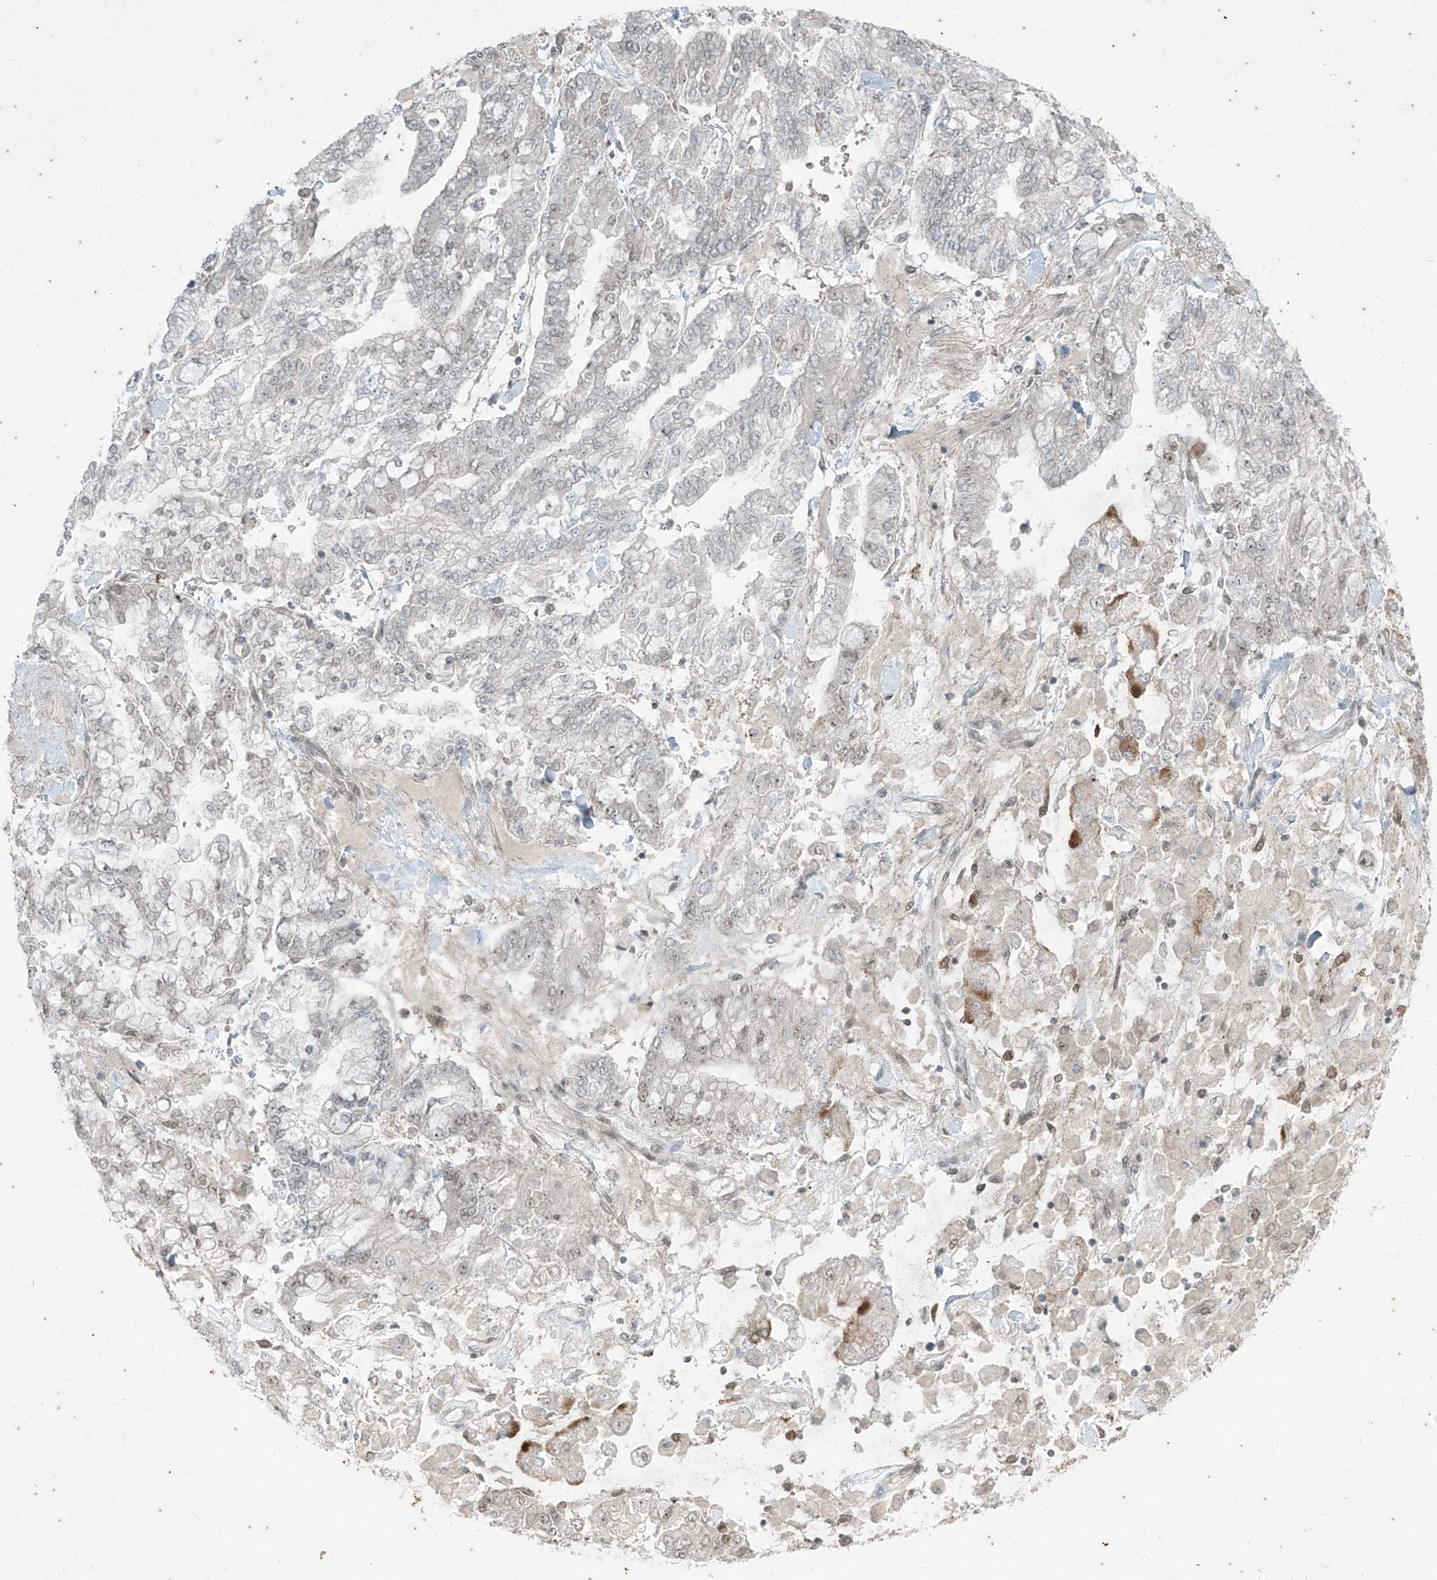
{"staining": {"intensity": "weak", "quantity": "25%-75%", "location": "nuclear"}, "tissue": "stomach cancer", "cell_type": "Tumor cells", "image_type": "cancer", "snomed": [{"axis": "morphology", "description": "Normal tissue, NOS"}, {"axis": "morphology", "description": "Adenocarcinoma, NOS"}, {"axis": "topography", "description": "Stomach, upper"}, {"axis": "topography", "description": "Stomach"}], "caption": "A brown stain highlights weak nuclear staining of a protein in human adenocarcinoma (stomach) tumor cells. Immunohistochemistry (ihc) stains the protein in brown and the nuclei are stained blue.", "gene": "ZNF354B", "patient": {"sex": "male", "age": 76}}